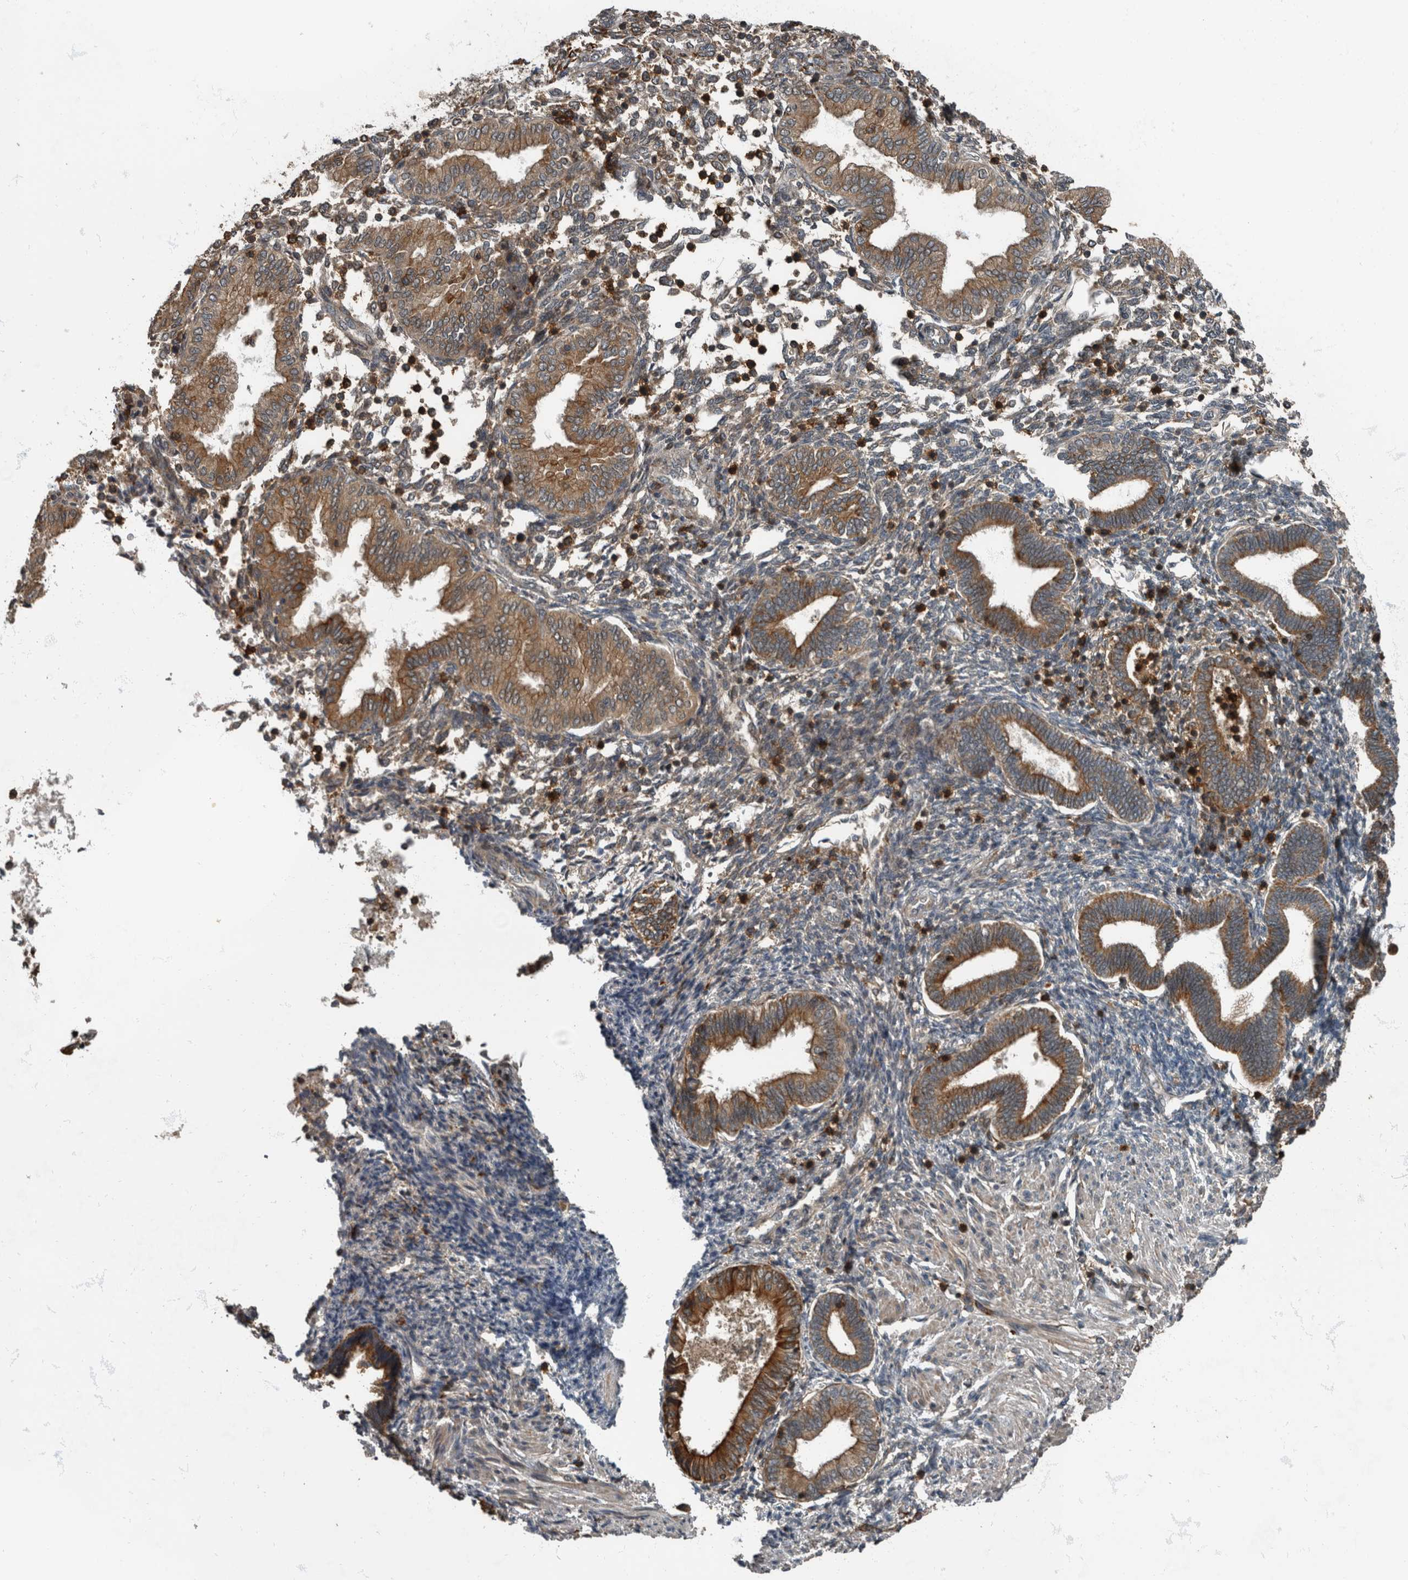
{"staining": {"intensity": "strong", "quantity": "25%-75%", "location": "cytoplasmic/membranous"}, "tissue": "endometrium", "cell_type": "Cells in endometrial stroma", "image_type": "normal", "snomed": [{"axis": "morphology", "description": "Normal tissue, NOS"}, {"axis": "topography", "description": "Endometrium"}], "caption": "Protein expression analysis of unremarkable endometrium reveals strong cytoplasmic/membranous positivity in approximately 25%-75% of cells in endometrial stroma.", "gene": "RABGGTB", "patient": {"sex": "female", "age": 53}}